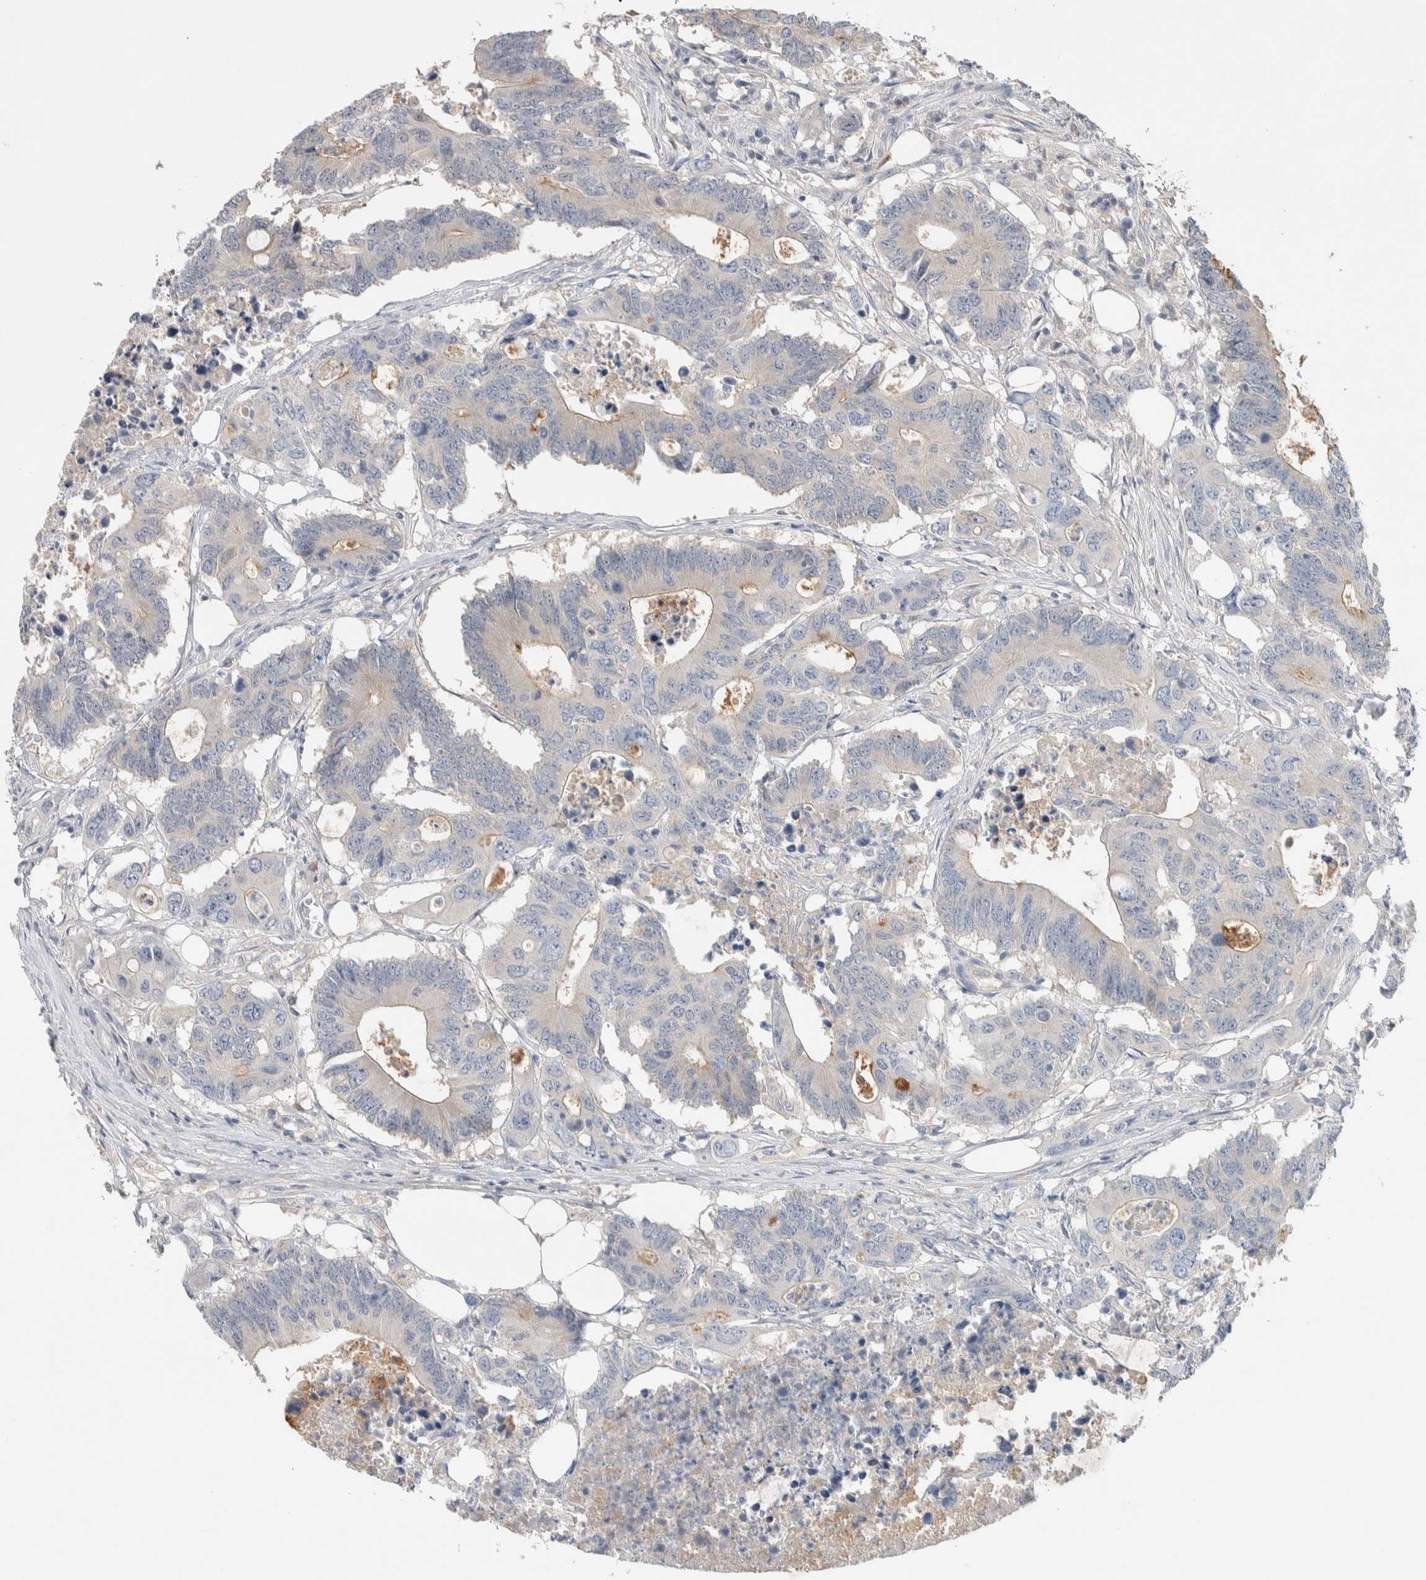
{"staining": {"intensity": "negative", "quantity": "none", "location": "none"}, "tissue": "colorectal cancer", "cell_type": "Tumor cells", "image_type": "cancer", "snomed": [{"axis": "morphology", "description": "Adenocarcinoma, NOS"}, {"axis": "topography", "description": "Colon"}], "caption": "Tumor cells are negative for brown protein staining in colorectal cancer (adenocarcinoma).", "gene": "DEPTOR", "patient": {"sex": "male", "age": 71}}